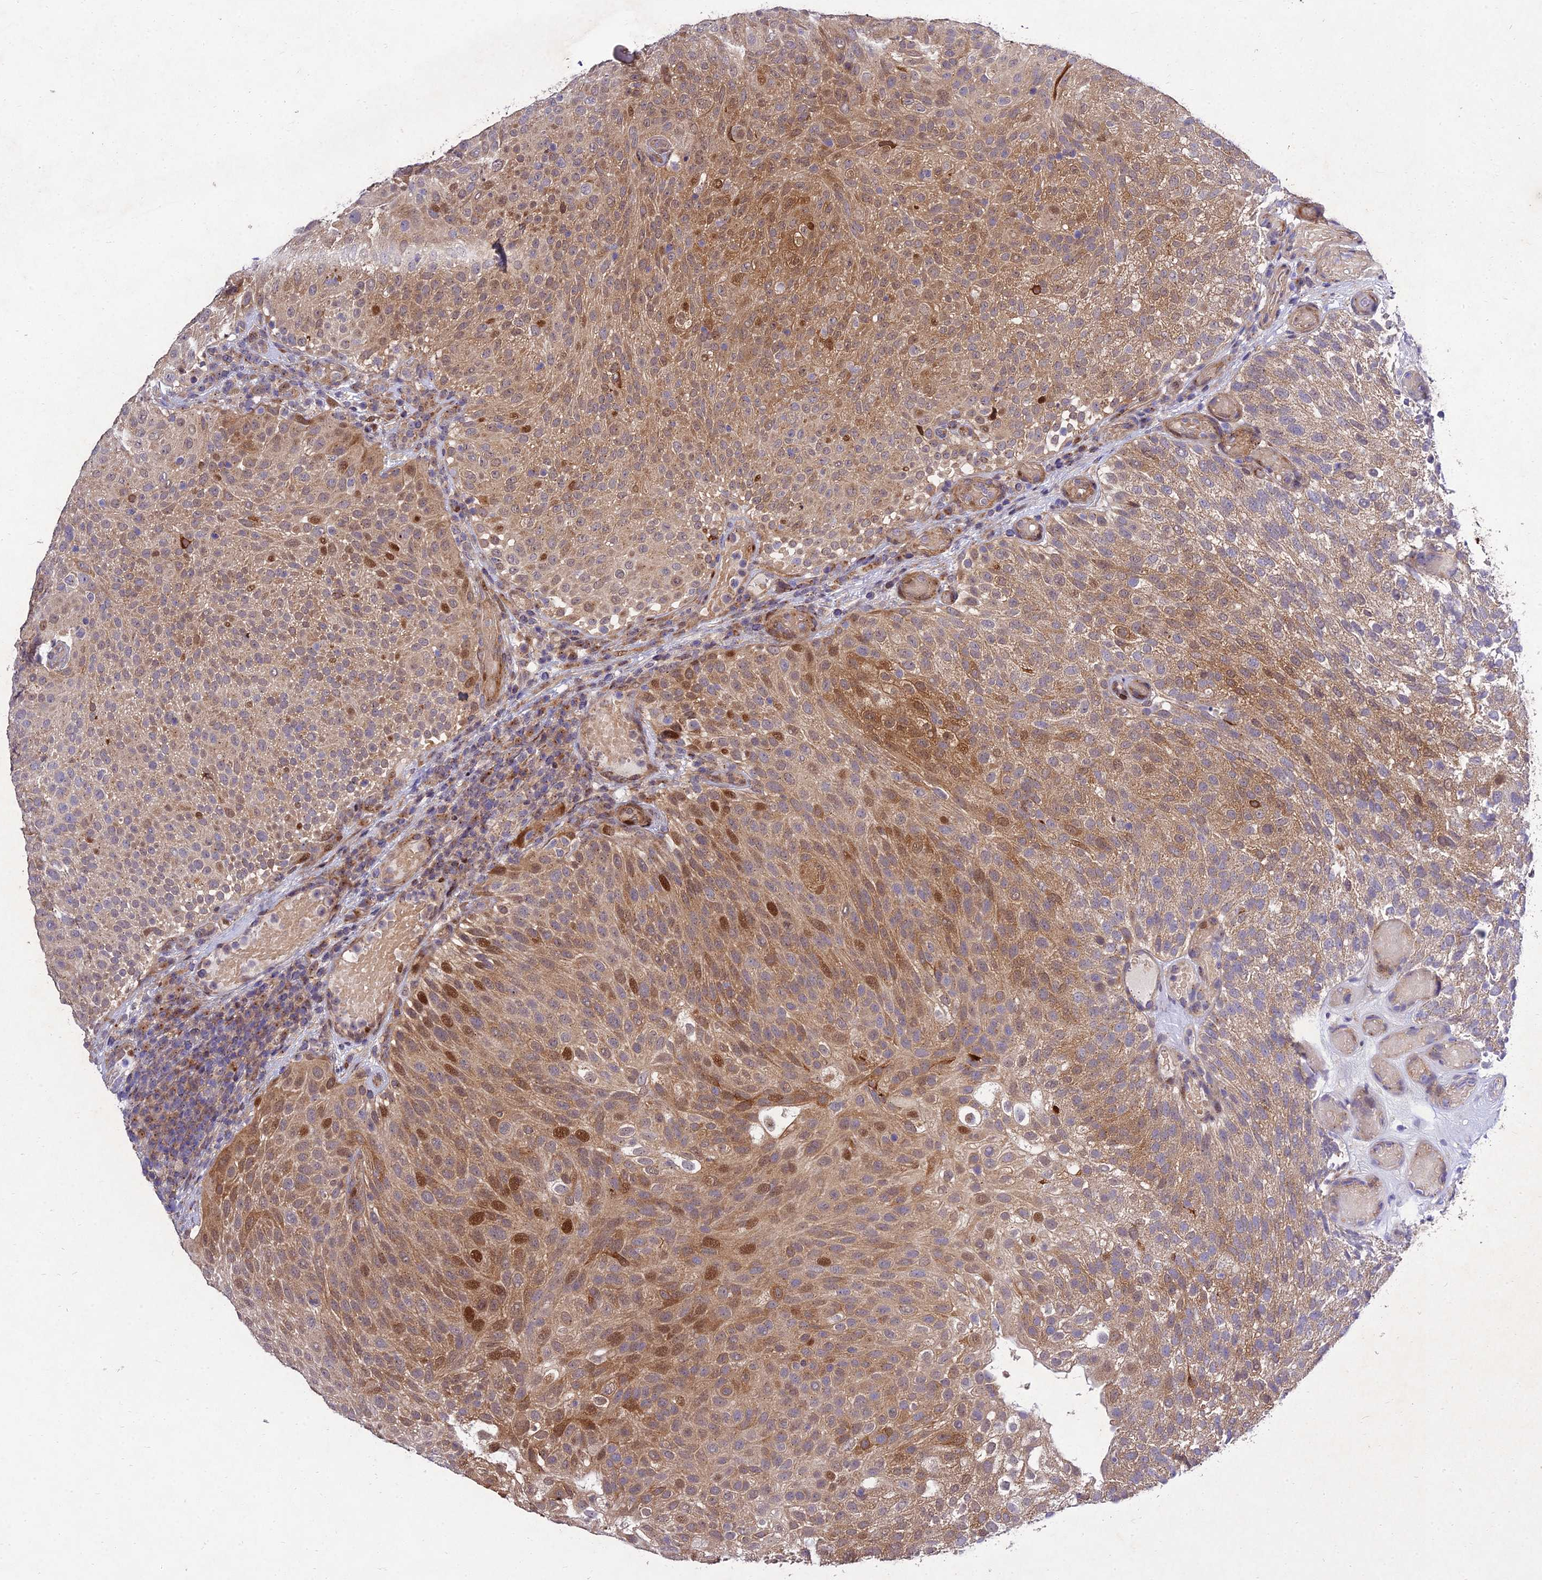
{"staining": {"intensity": "moderate", "quantity": "25%-75%", "location": "cytoplasmic/membranous,nuclear"}, "tissue": "urothelial cancer", "cell_type": "Tumor cells", "image_type": "cancer", "snomed": [{"axis": "morphology", "description": "Urothelial carcinoma, Low grade"}, {"axis": "topography", "description": "Urinary bladder"}], "caption": "Urothelial cancer was stained to show a protein in brown. There is medium levels of moderate cytoplasmic/membranous and nuclear staining in about 25%-75% of tumor cells.", "gene": "MKKS", "patient": {"sex": "male", "age": 78}}